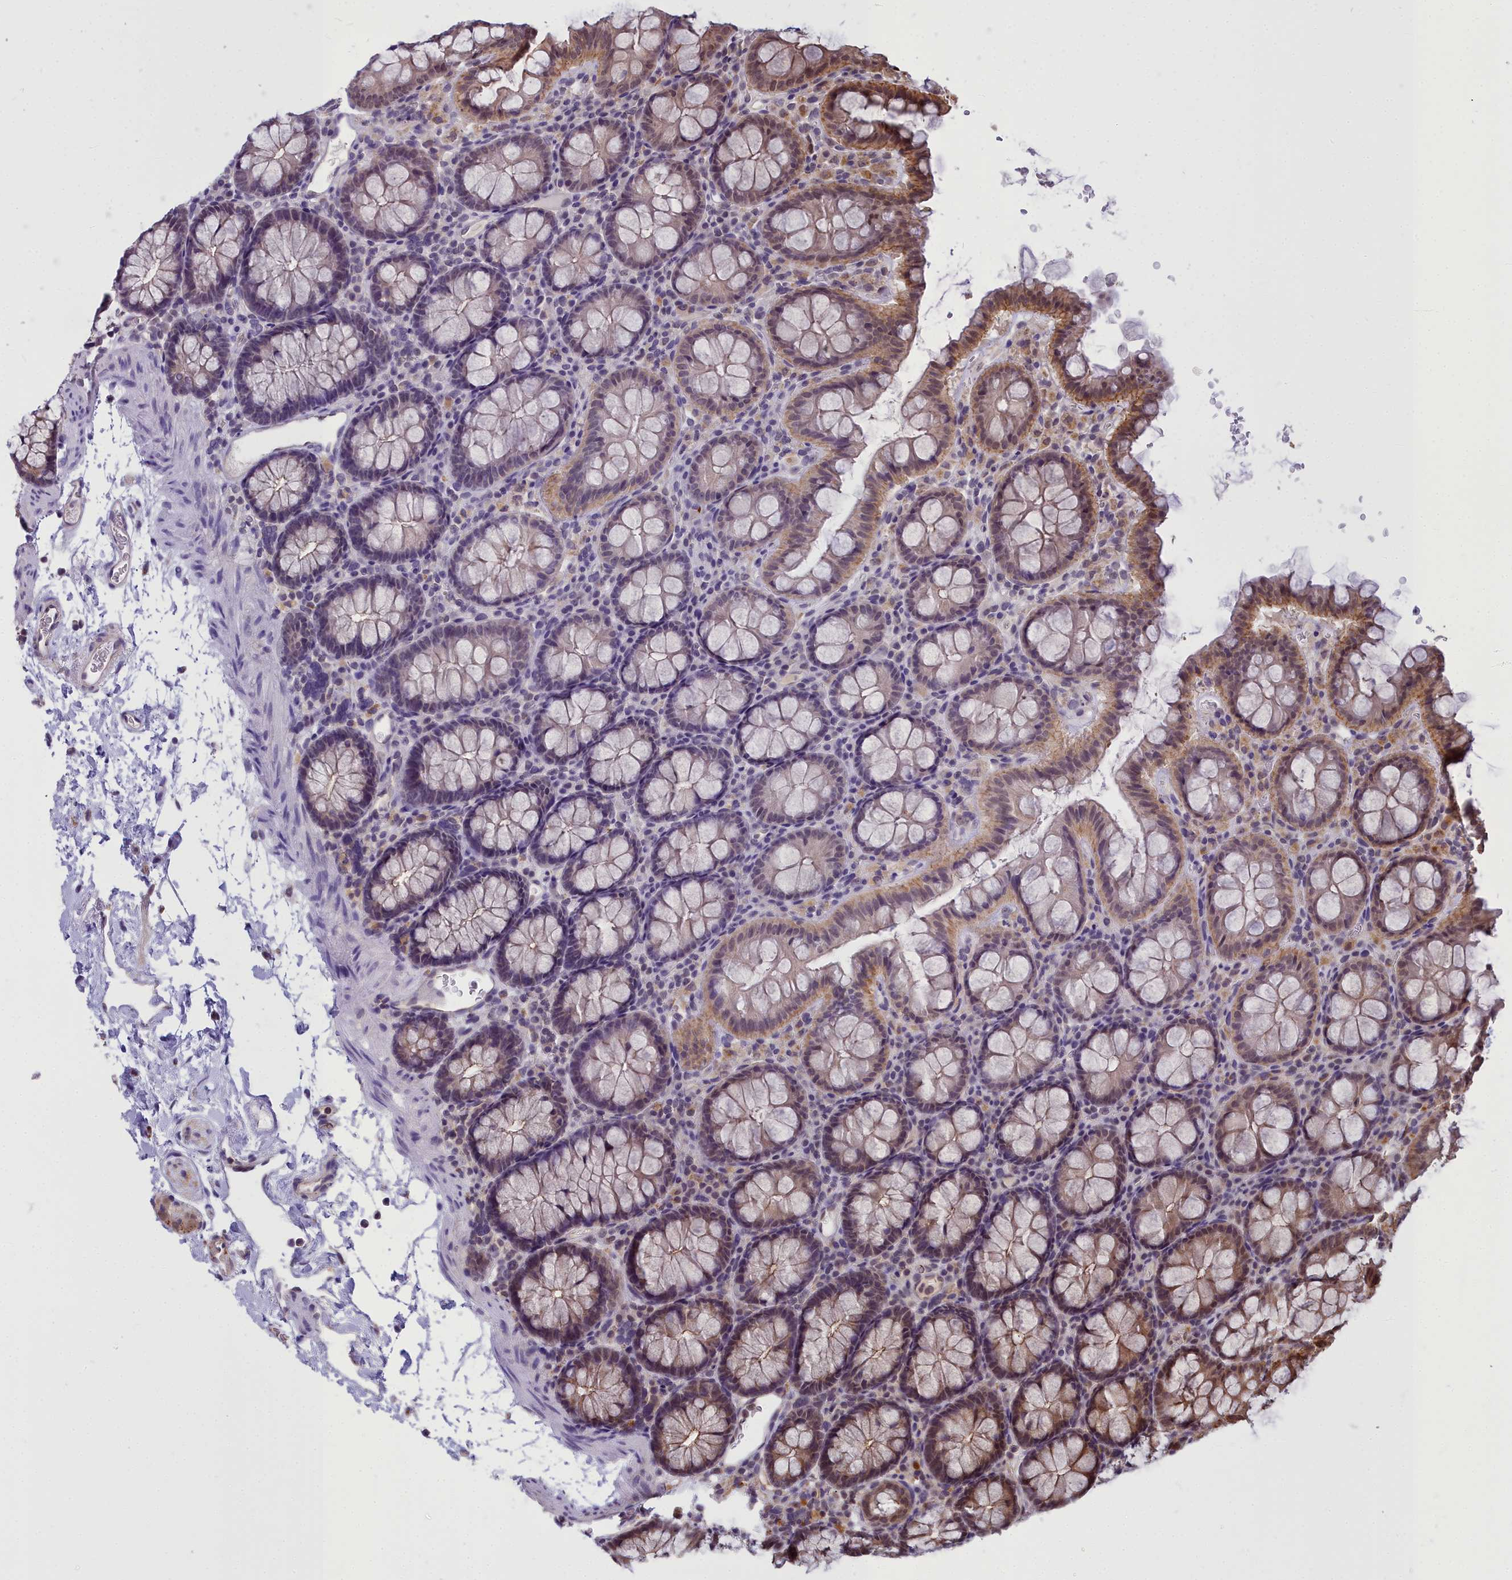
{"staining": {"intensity": "weak", "quantity": ">75%", "location": "cytoplasmic/membranous"}, "tissue": "colon", "cell_type": "Endothelial cells", "image_type": "normal", "snomed": [{"axis": "morphology", "description": "Normal tissue, NOS"}, {"axis": "topography", "description": "Colon"}], "caption": "Immunohistochemistry (IHC) histopathology image of unremarkable human colon stained for a protein (brown), which displays low levels of weak cytoplasmic/membranous staining in approximately >75% of endothelial cells.", "gene": "GLYATL3", "patient": {"sex": "male", "age": 75}}